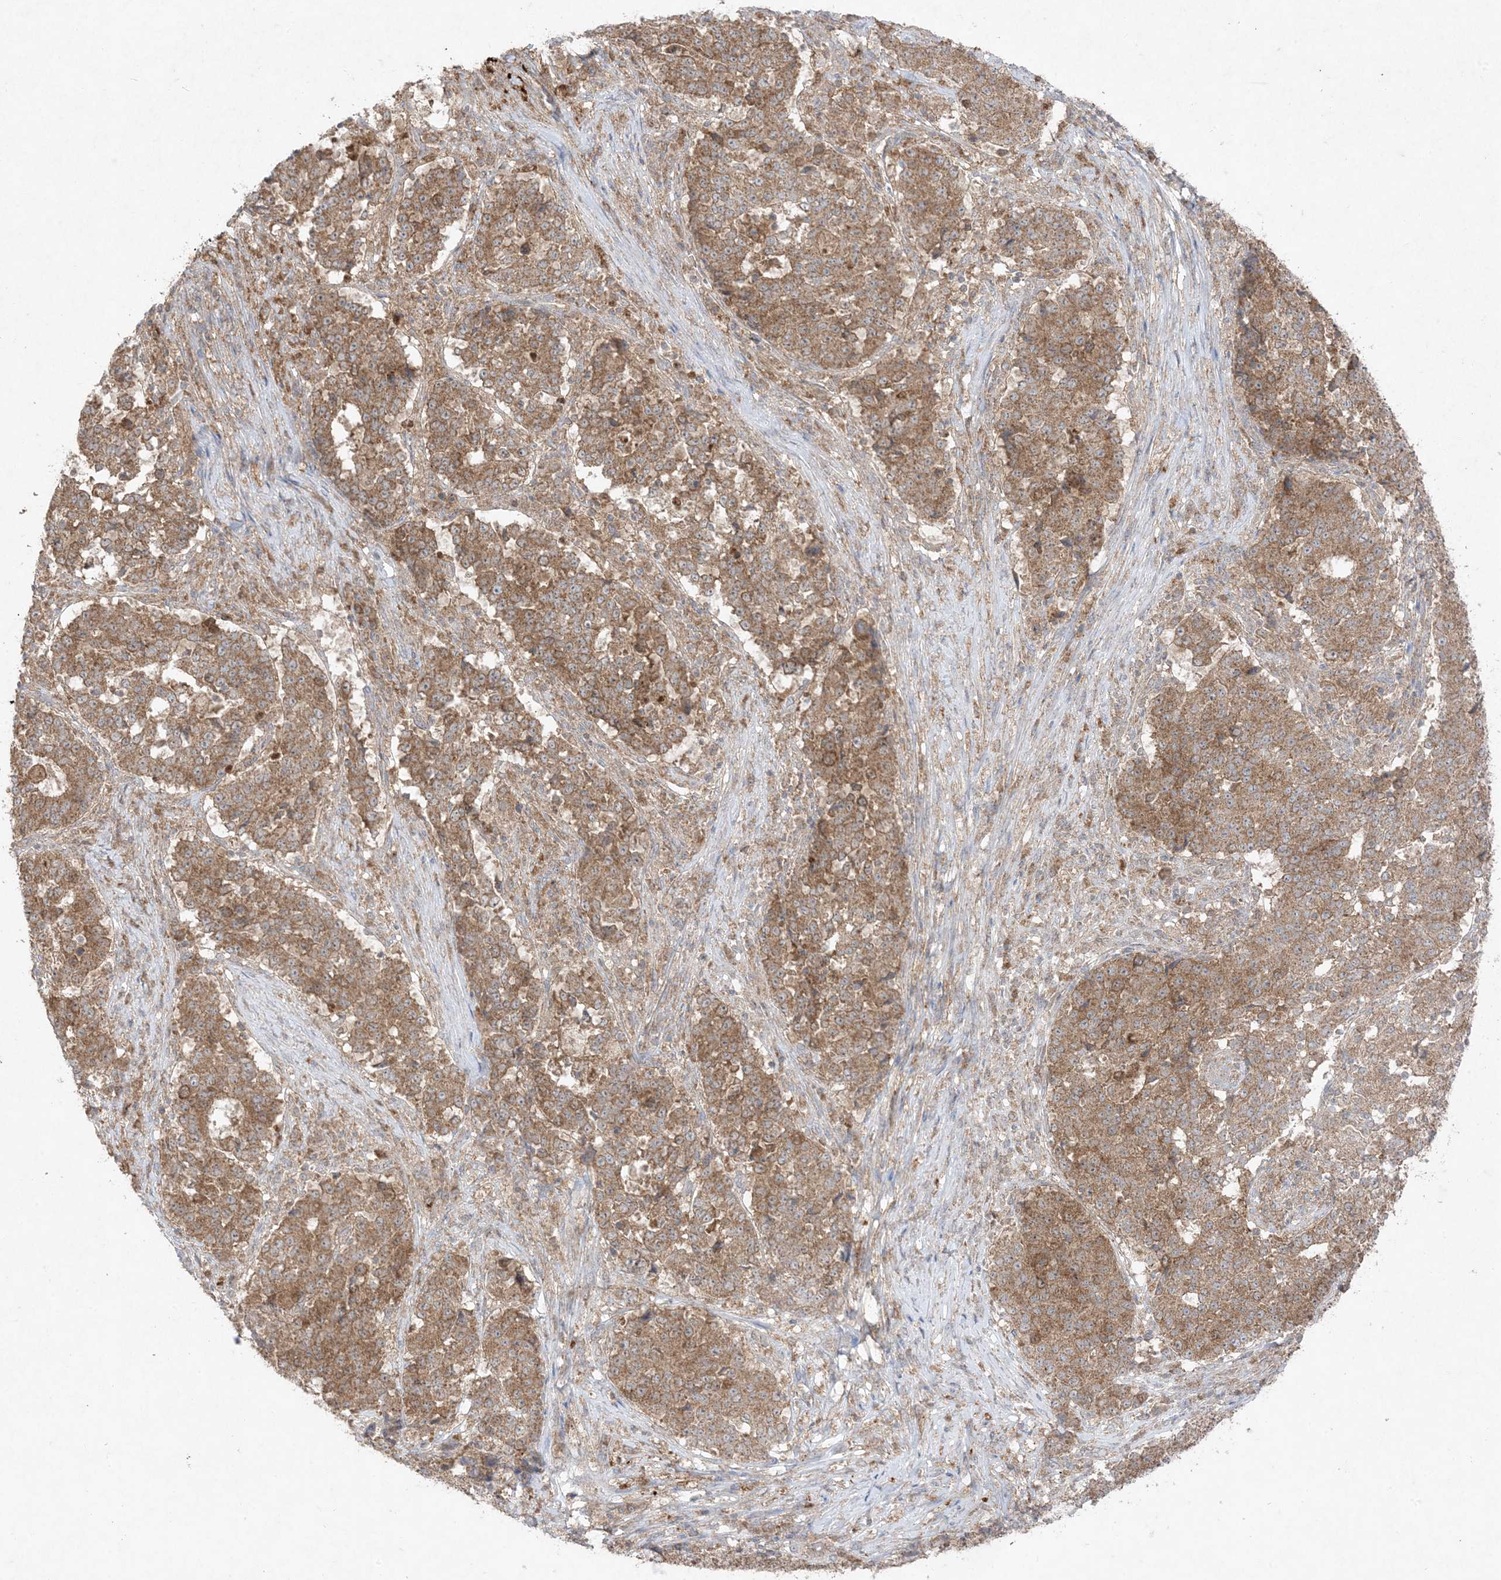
{"staining": {"intensity": "moderate", "quantity": ">75%", "location": "cytoplasmic/membranous"}, "tissue": "stomach cancer", "cell_type": "Tumor cells", "image_type": "cancer", "snomed": [{"axis": "morphology", "description": "Adenocarcinoma, NOS"}, {"axis": "topography", "description": "Stomach"}], "caption": "A histopathology image showing moderate cytoplasmic/membranous positivity in approximately >75% of tumor cells in stomach cancer, as visualized by brown immunohistochemical staining.", "gene": "UBE2C", "patient": {"sex": "male", "age": 59}}